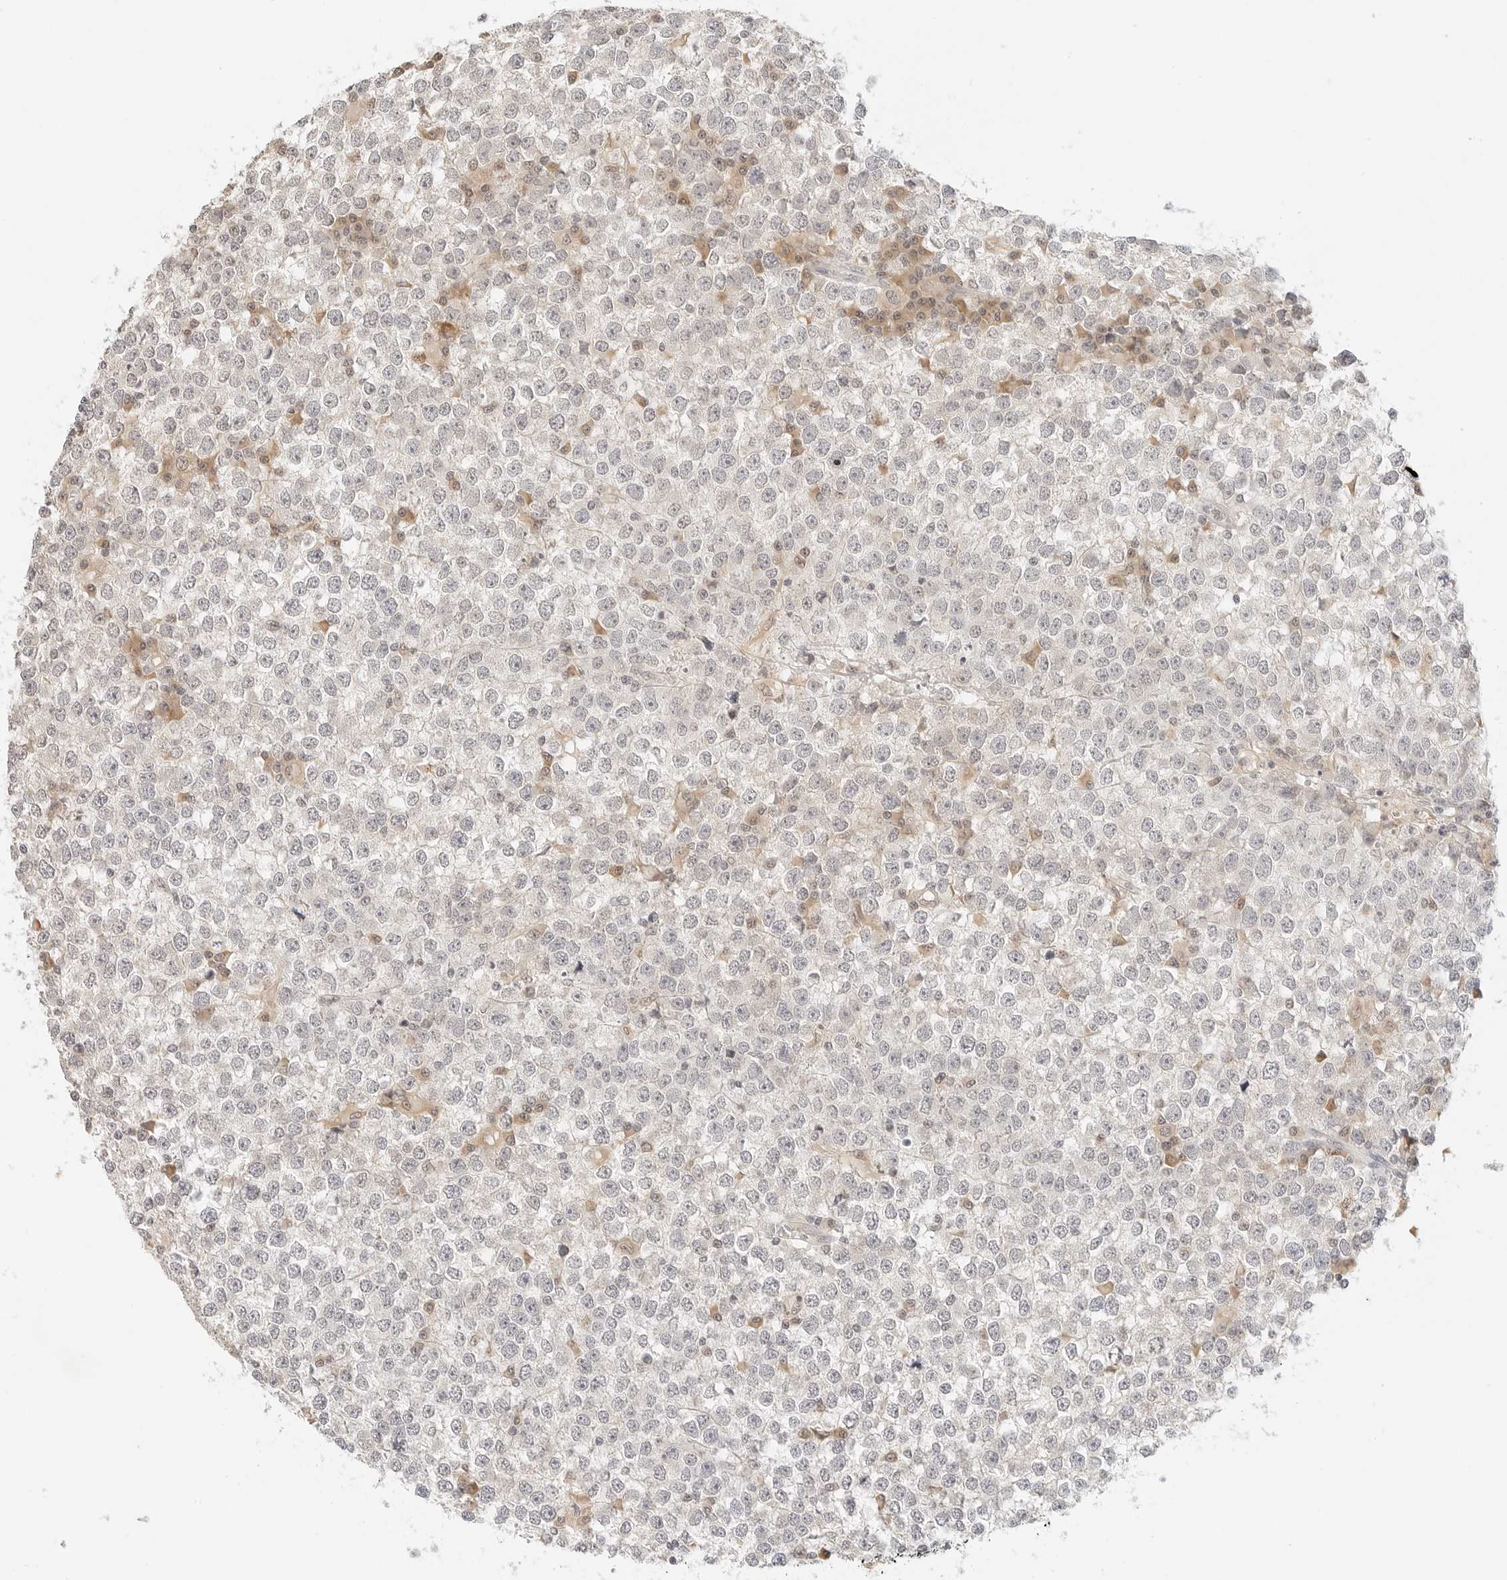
{"staining": {"intensity": "negative", "quantity": "none", "location": "none"}, "tissue": "testis cancer", "cell_type": "Tumor cells", "image_type": "cancer", "snomed": [{"axis": "morphology", "description": "Seminoma, NOS"}, {"axis": "topography", "description": "Testis"}], "caption": "DAB (3,3'-diaminobenzidine) immunohistochemical staining of human seminoma (testis) reveals no significant positivity in tumor cells.", "gene": "NEO1", "patient": {"sex": "male", "age": 65}}